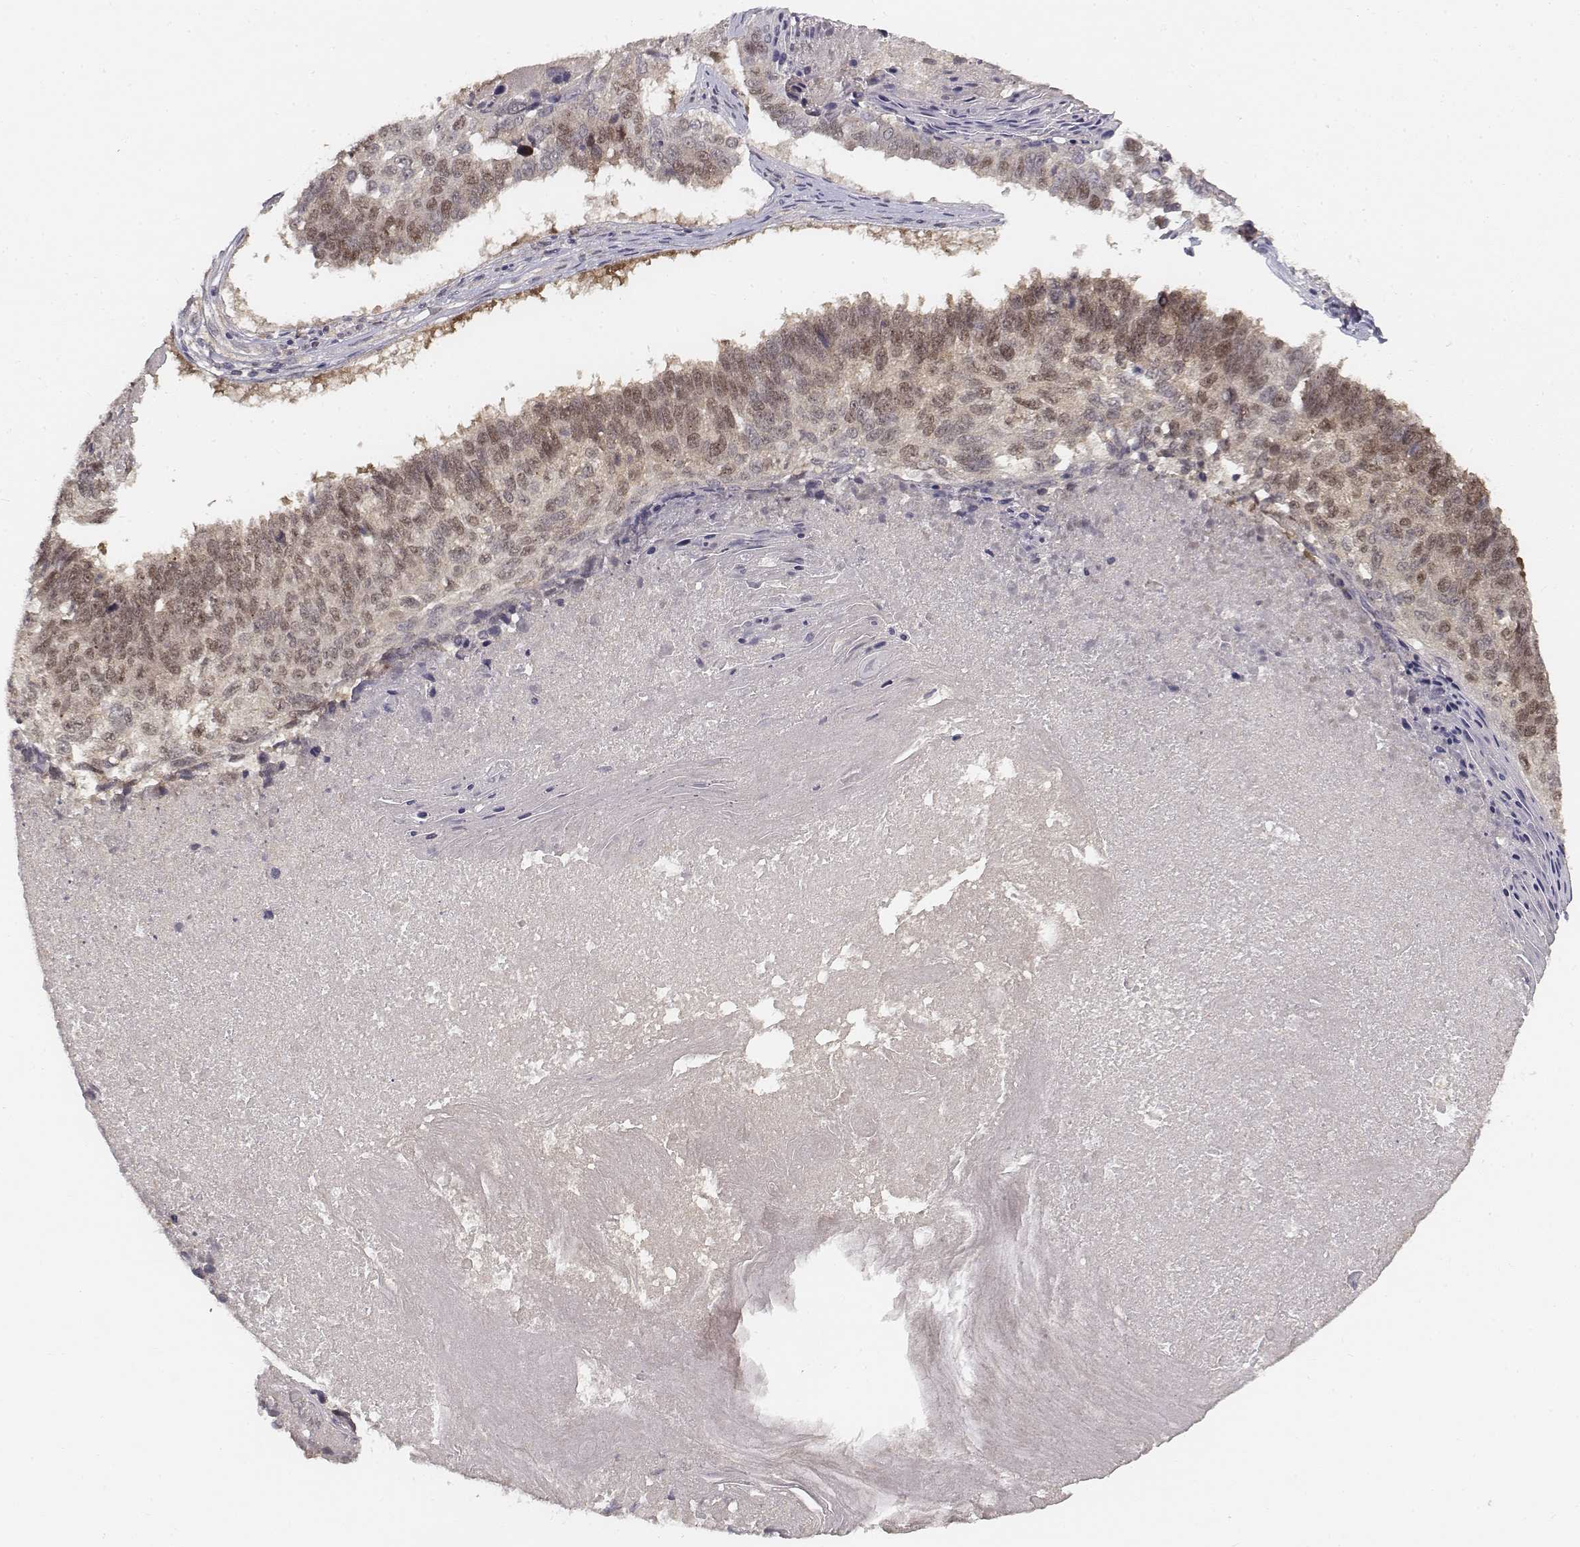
{"staining": {"intensity": "weak", "quantity": ">75%", "location": "nuclear"}, "tissue": "lung cancer", "cell_type": "Tumor cells", "image_type": "cancer", "snomed": [{"axis": "morphology", "description": "Squamous cell carcinoma, NOS"}, {"axis": "topography", "description": "Lung"}], "caption": "Protein staining demonstrates weak nuclear staining in about >75% of tumor cells in squamous cell carcinoma (lung).", "gene": "FANCD2", "patient": {"sex": "male", "age": 73}}